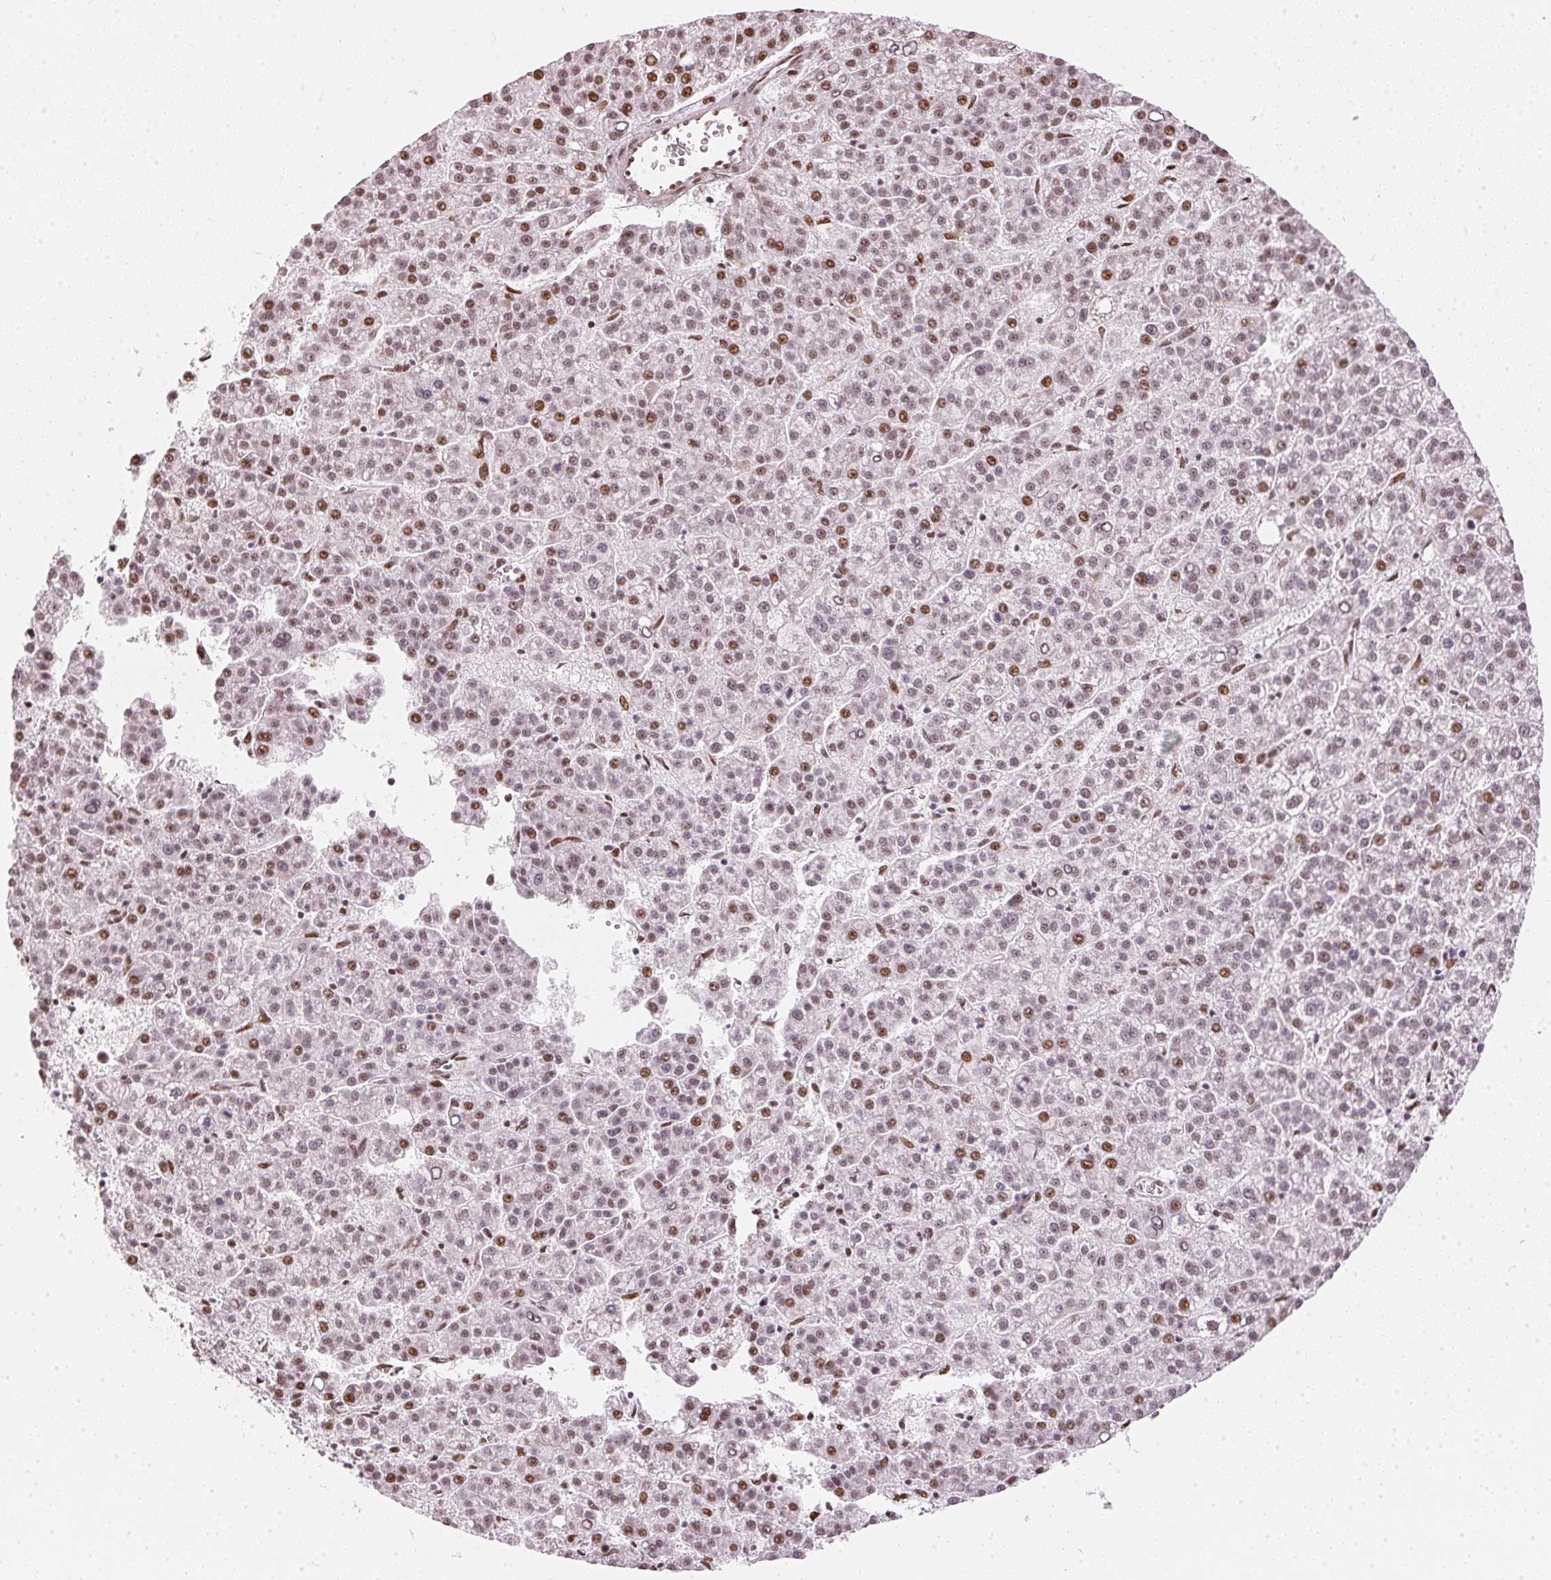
{"staining": {"intensity": "moderate", "quantity": "25%-75%", "location": "nuclear"}, "tissue": "liver cancer", "cell_type": "Tumor cells", "image_type": "cancer", "snomed": [{"axis": "morphology", "description": "Carcinoma, Hepatocellular, NOS"}, {"axis": "topography", "description": "Liver"}], "caption": "DAB immunohistochemical staining of liver hepatocellular carcinoma exhibits moderate nuclear protein positivity in about 25%-75% of tumor cells. Immunohistochemistry stains the protein of interest in brown and the nuclei are stained blue.", "gene": "KAT6A", "patient": {"sex": "female", "age": 58}}